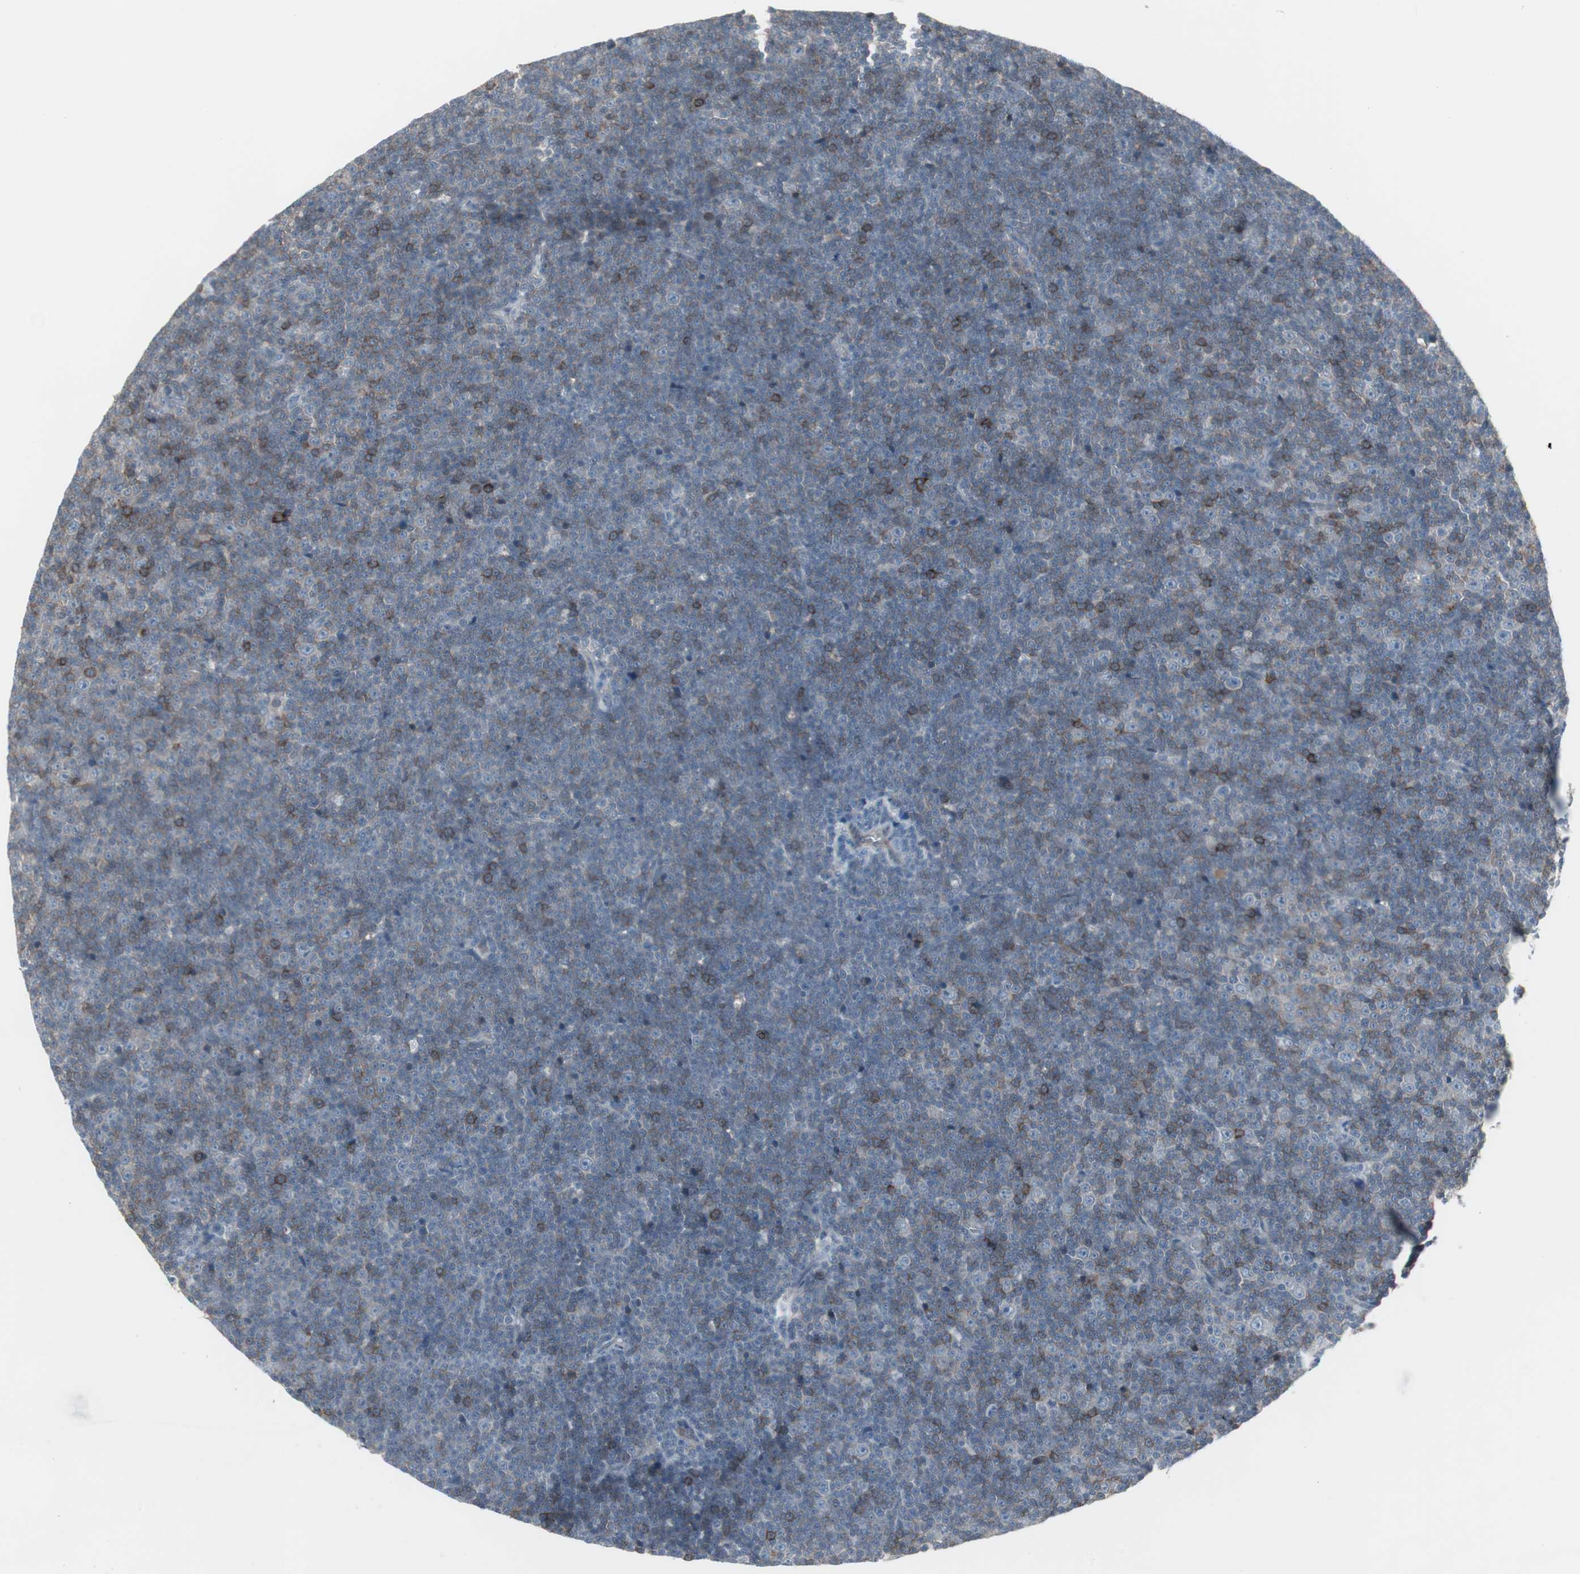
{"staining": {"intensity": "weak", "quantity": "25%-75%", "location": "cytoplasmic/membranous"}, "tissue": "lymphoma", "cell_type": "Tumor cells", "image_type": "cancer", "snomed": [{"axis": "morphology", "description": "Malignant lymphoma, non-Hodgkin's type, Low grade"}, {"axis": "topography", "description": "Lymph node"}], "caption": "This micrograph displays immunohistochemistry (IHC) staining of human lymphoma, with low weak cytoplasmic/membranous expression in about 25%-75% of tumor cells.", "gene": "ZSCAN32", "patient": {"sex": "female", "age": 67}}